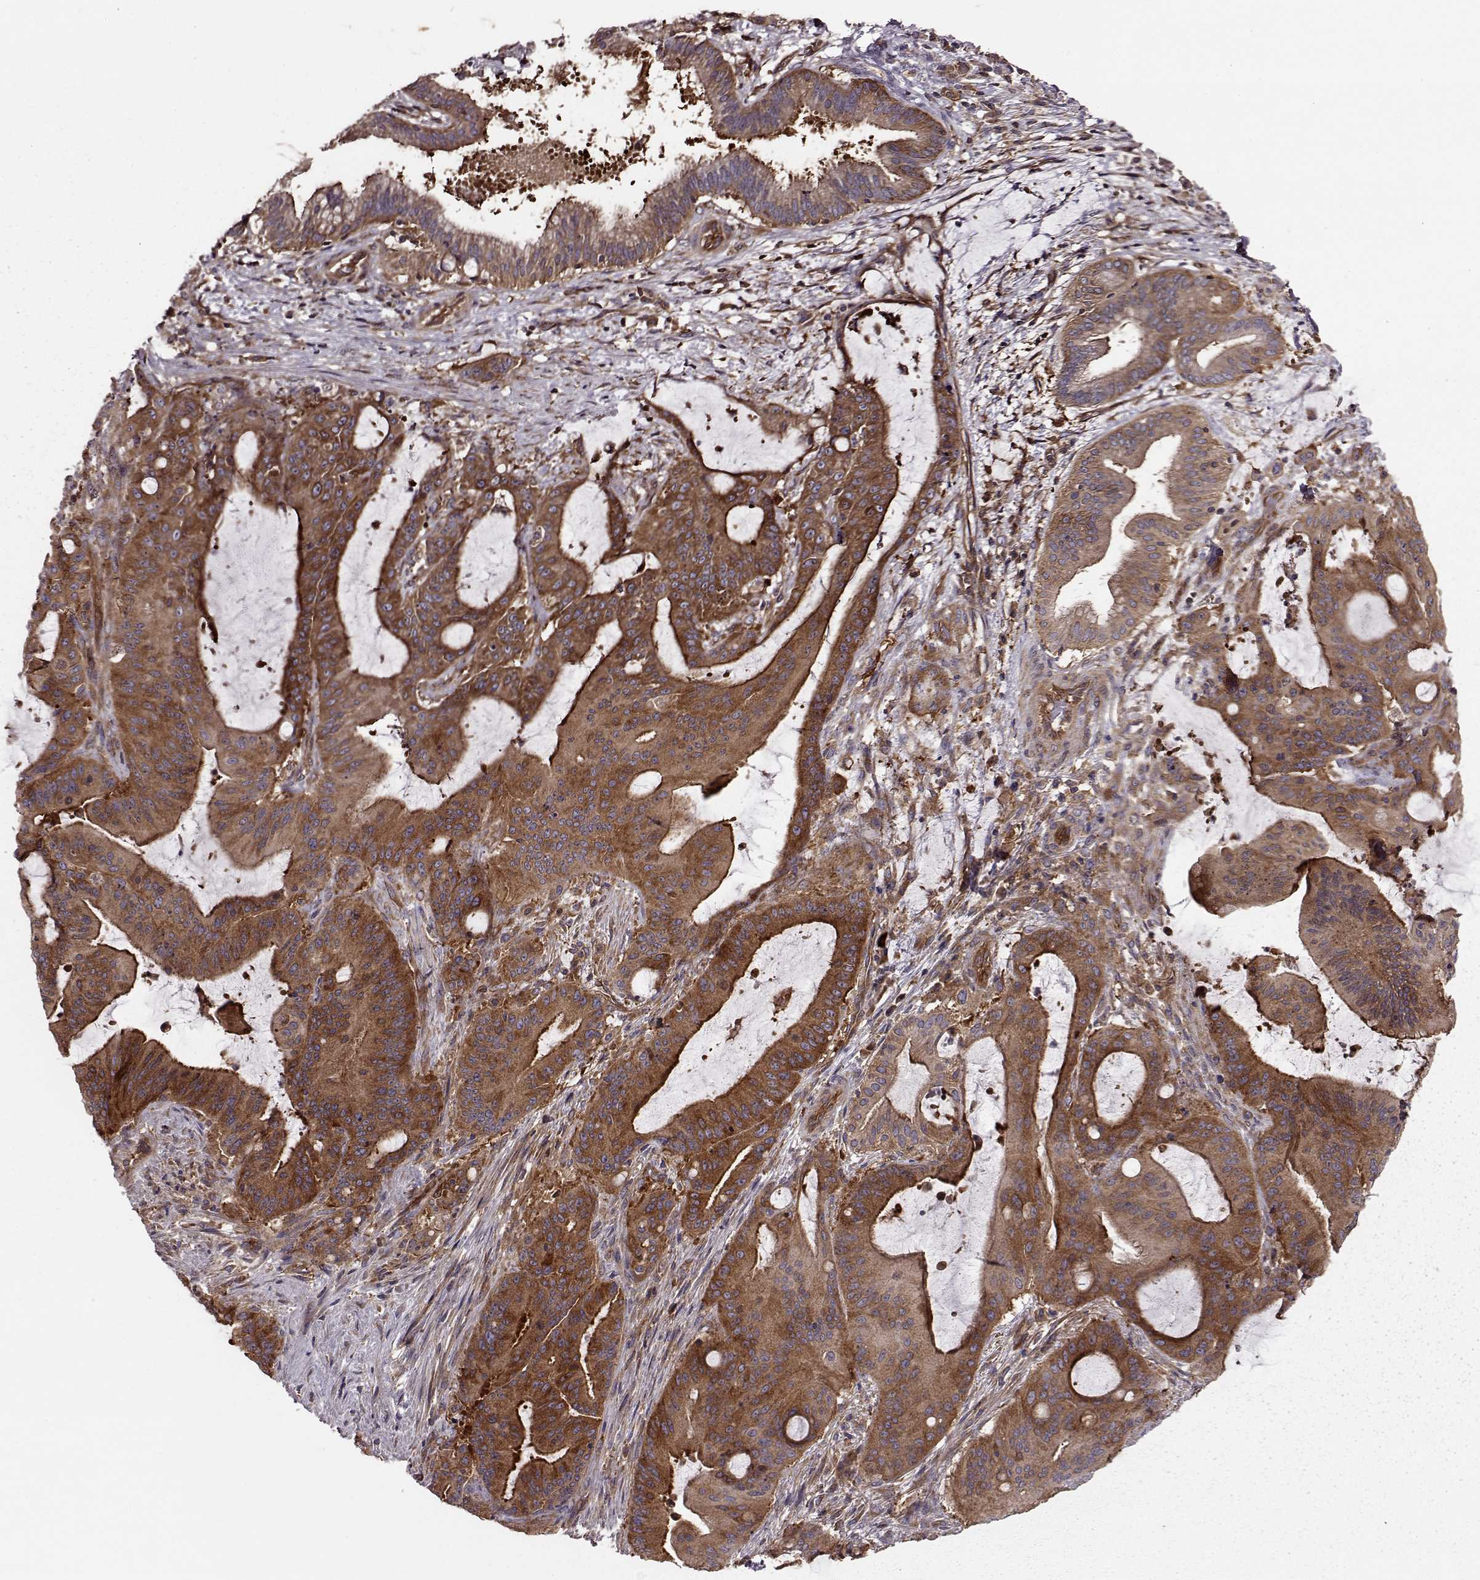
{"staining": {"intensity": "moderate", "quantity": ">75%", "location": "cytoplasmic/membranous"}, "tissue": "liver cancer", "cell_type": "Tumor cells", "image_type": "cancer", "snomed": [{"axis": "morphology", "description": "Cholangiocarcinoma"}, {"axis": "topography", "description": "Liver"}], "caption": "There is medium levels of moderate cytoplasmic/membranous positivity in tumor cells of liver cancer (cholangiocarcinoma), as demonstrated by immunohistochemical staining (brown color).", "gene": "RABGAP1", "patient": {"sex": "female", "age": 73}}